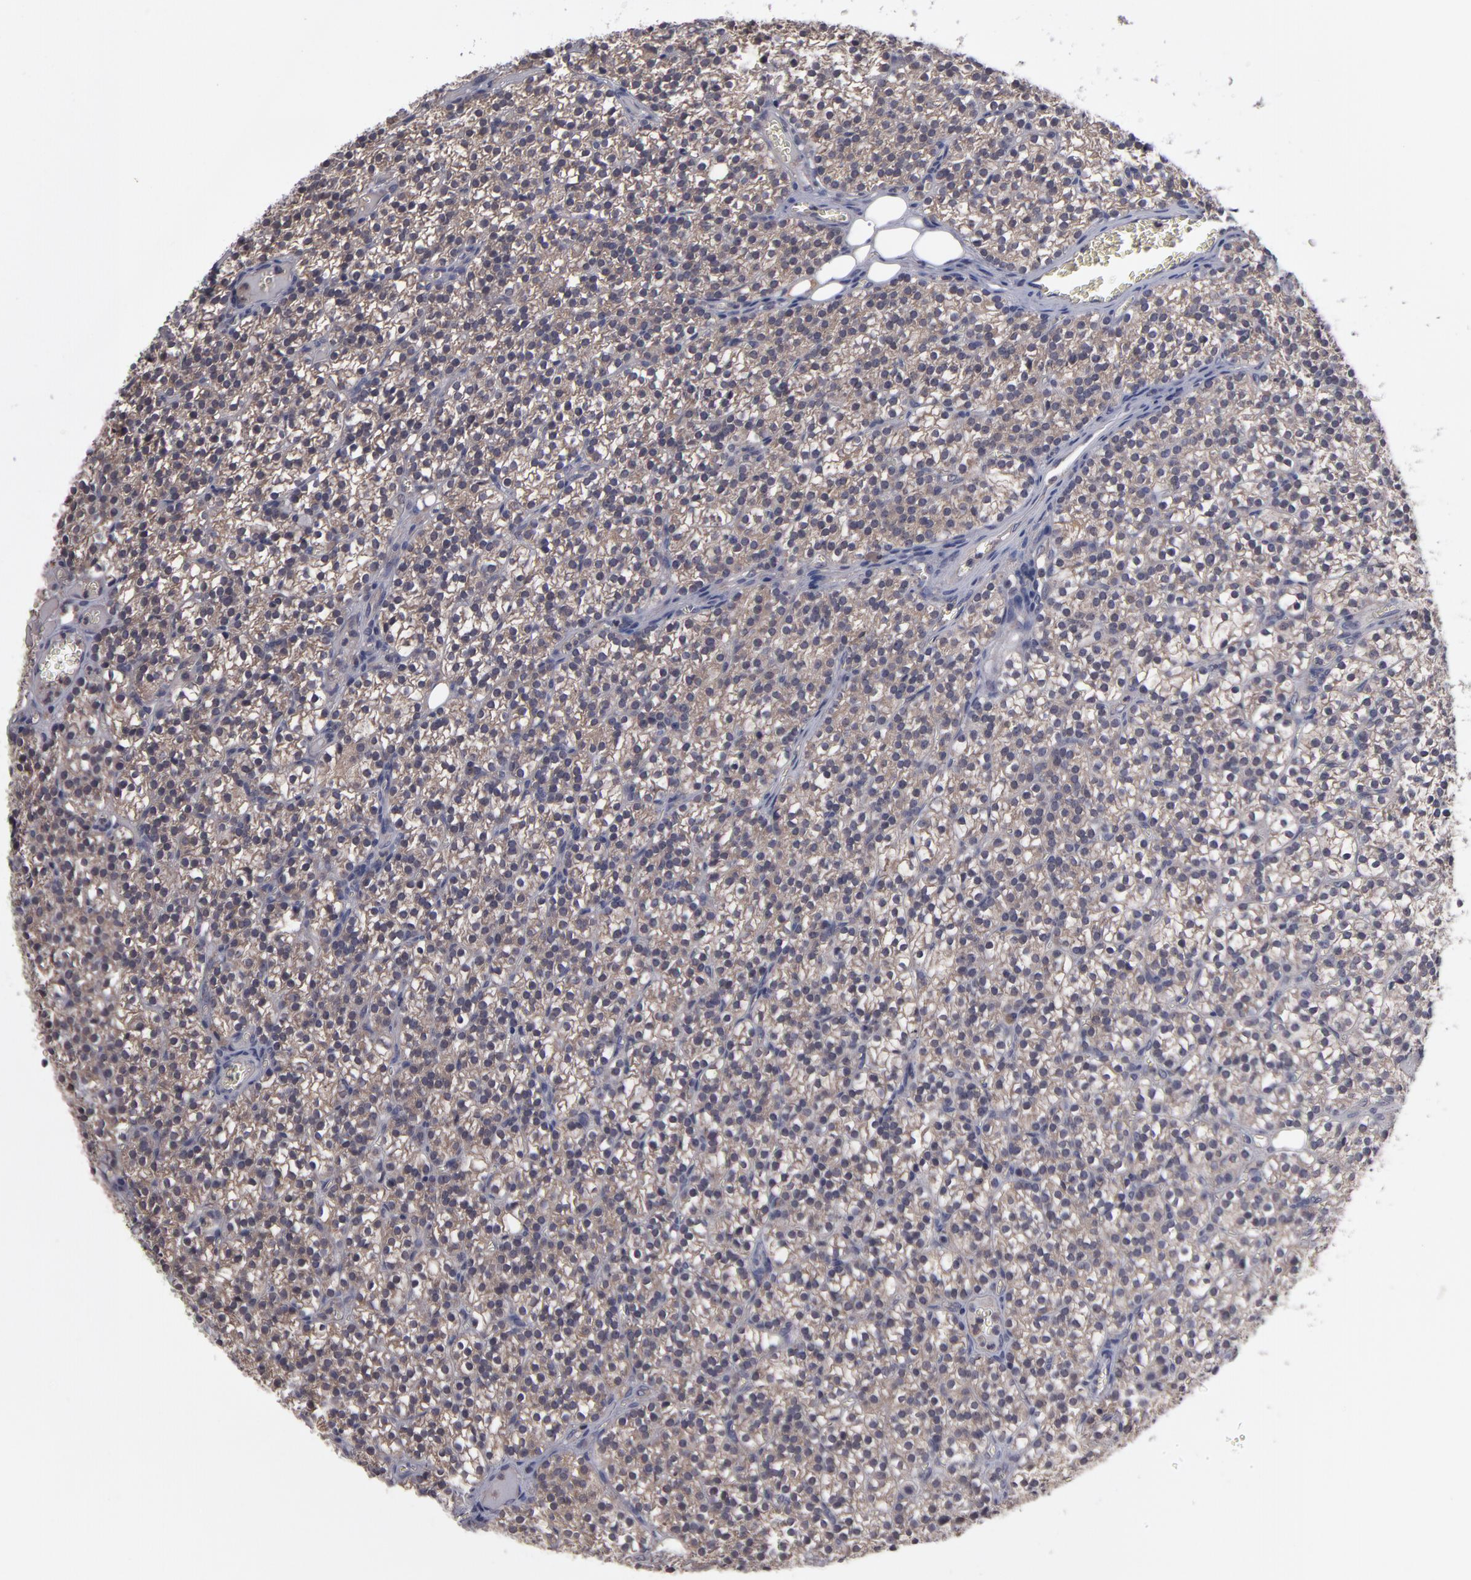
{"staining": {"intensity": "weak", "quantity": ">75%", "location": "cytoplasmic/membranous"}, "tissue": "parathyroid gland", "cell_type": "Glandular cells", "image_type": "normal", "snomed": [{"axis": "morphology", "description": "Normal tissue, NOS"}, {"axis": "topography", "description": "Parathyroid gland"}], "caption": "Approximately >75% of glandular cells in normal parathyroid gland exhibit weak cytoplasmic/membranous protein staining as visualized by brown immunohistochemical staining.", "gene": "MMP11", "patient": {"sex": "female", "age": 17}}